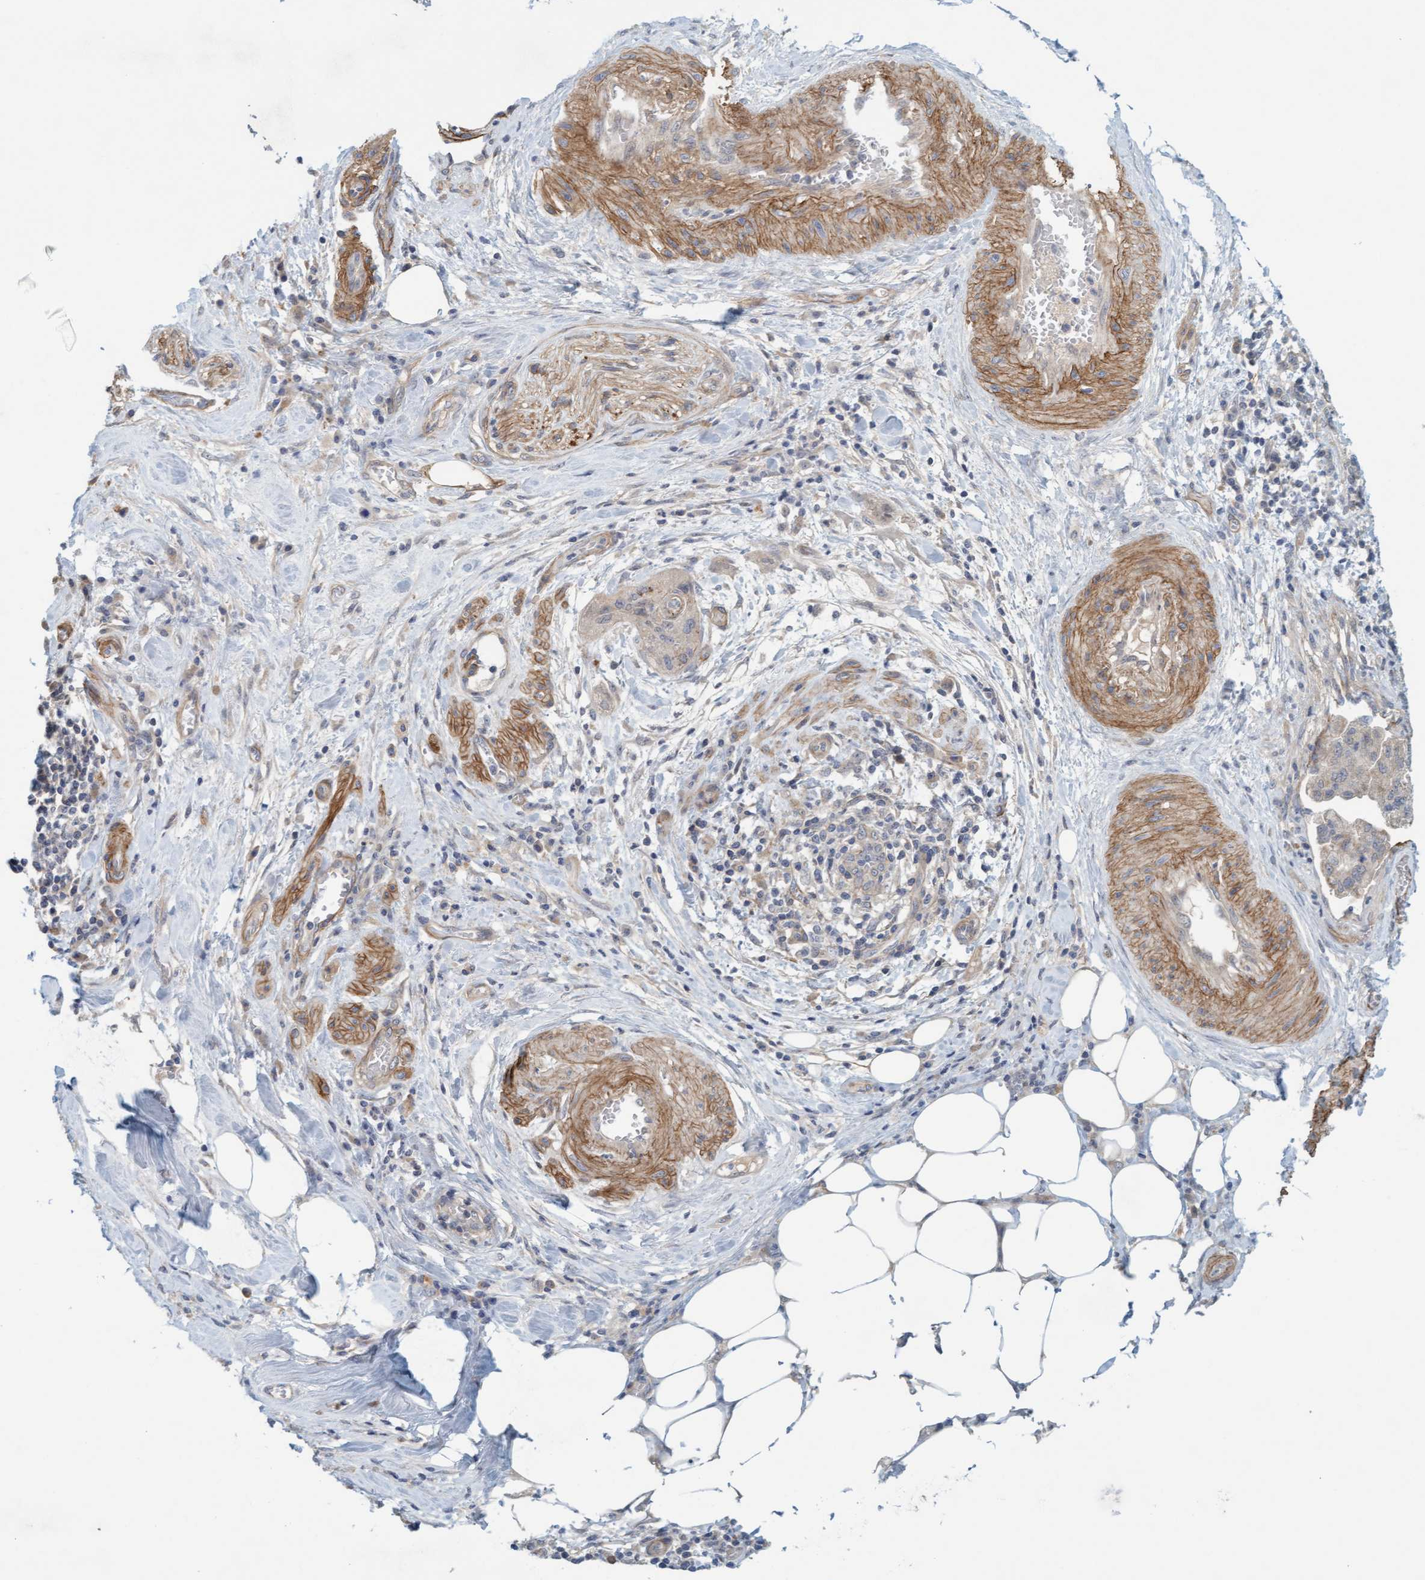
{"staining": {"intensity": "negative", "quantity": "none", "location": "none"}, "tissue": "pancreatic cancer", "cell_type": "Tumor cells", "image_type": "cancer", "snomed": [{"axis": "morphology", "description": "Adenocarcinoma, NOS"}, {"axis": "topography", "description": "Pancreas"}], "caption": "Protein analysis of pancreatic adenocarcinoma displays no significant positivity in tumor cells.", "gene": "TSTD2", "patient": {"sex": "female", "age": 78}}